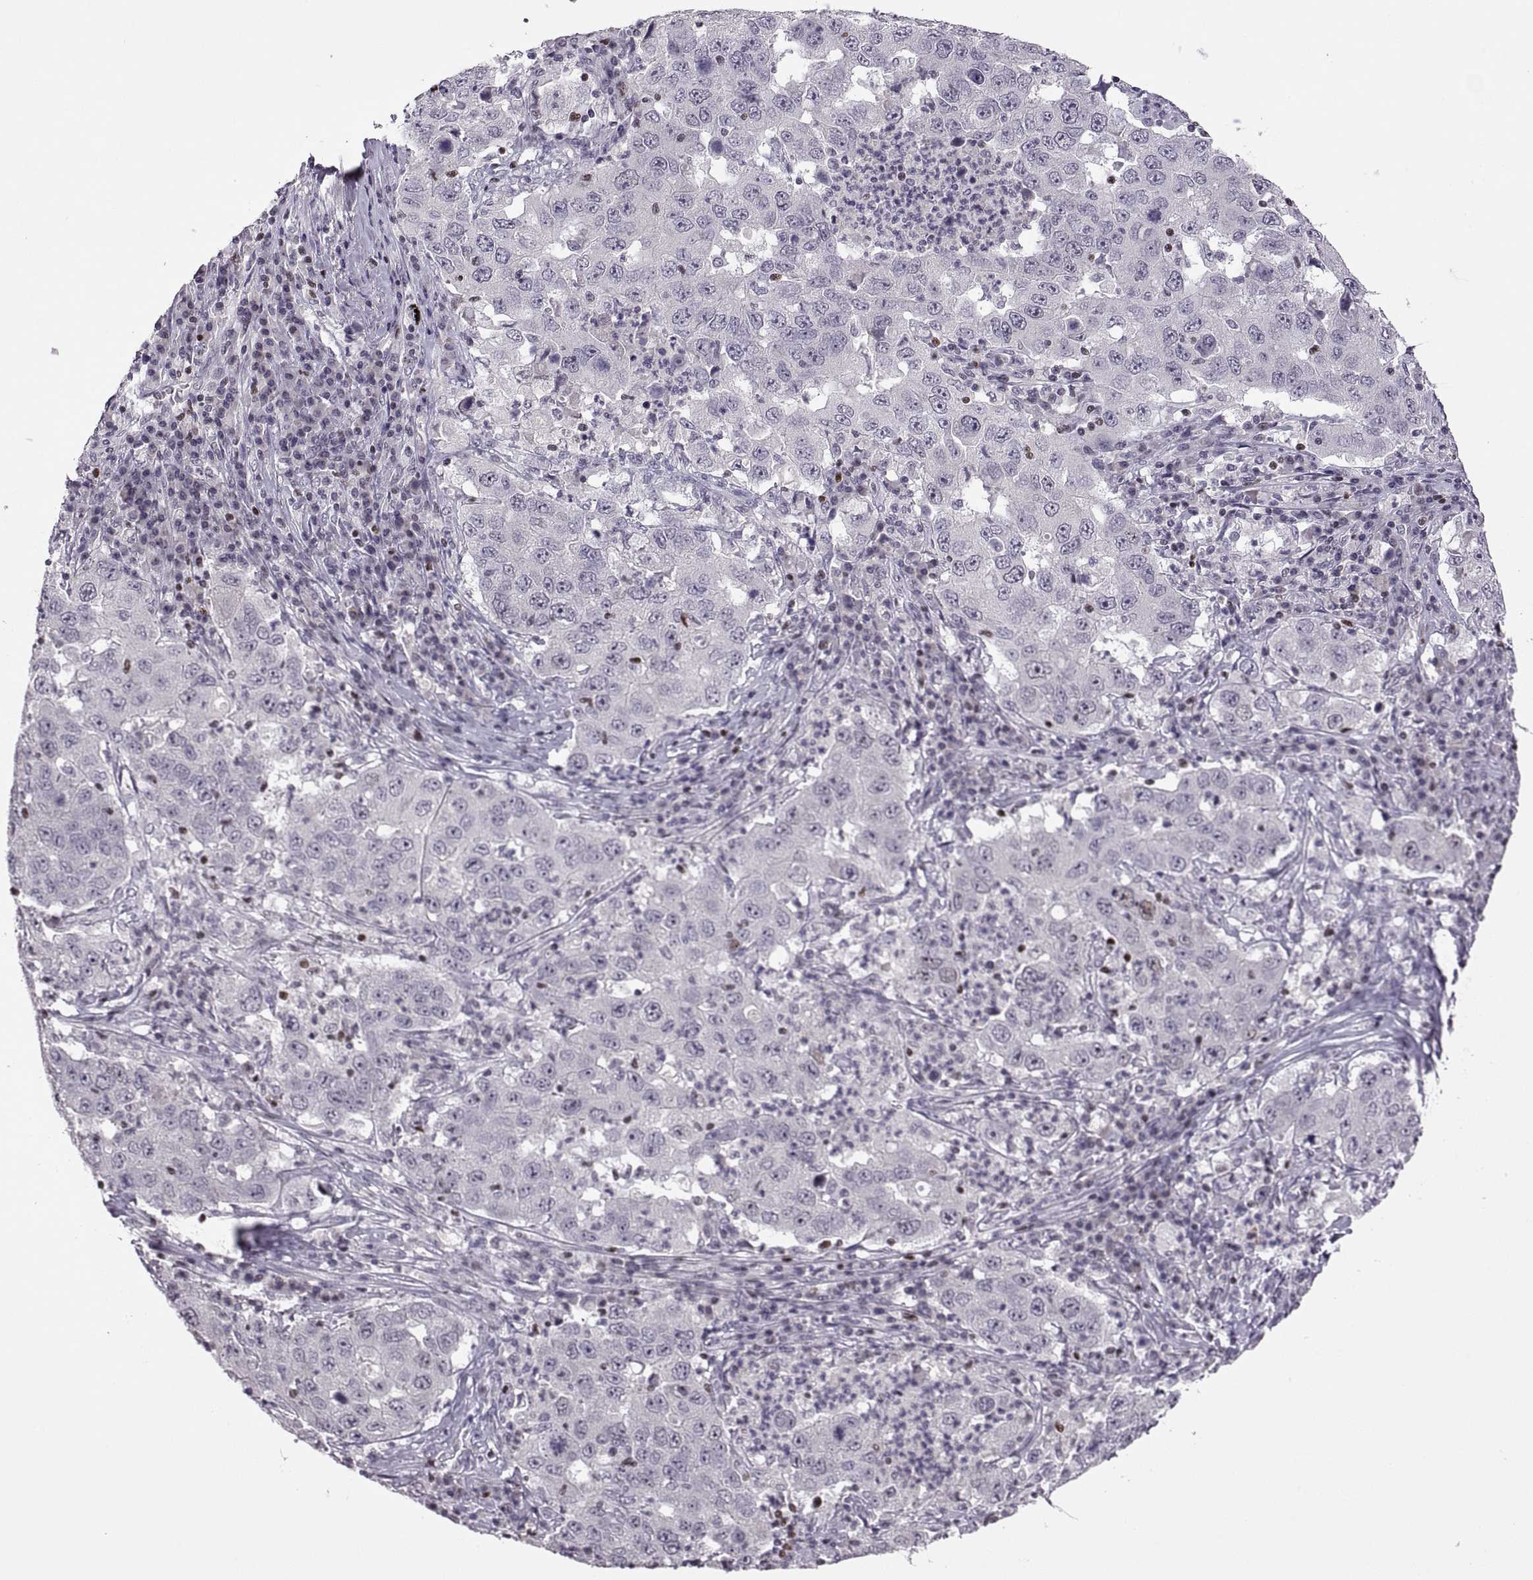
{"staining": {"intensity": "negative", "quantity": "none", "location": "none"}, "tissue": "lung cancer", "cell_type": "Tumor cells", "image_type": "cancer", "snomed": [{"axis": "morphology", "description": "Adenocarcinoma, NOS"}, {"axis": "topography", "description": "Lung"}], "caption": "The histopathology image exhibits no significant staining in tumor cells of lung adenocarcinoma. Nuclei are stained in blue.", "gene": "NEK2", "patient": {"sex": "male", "age": 73}}